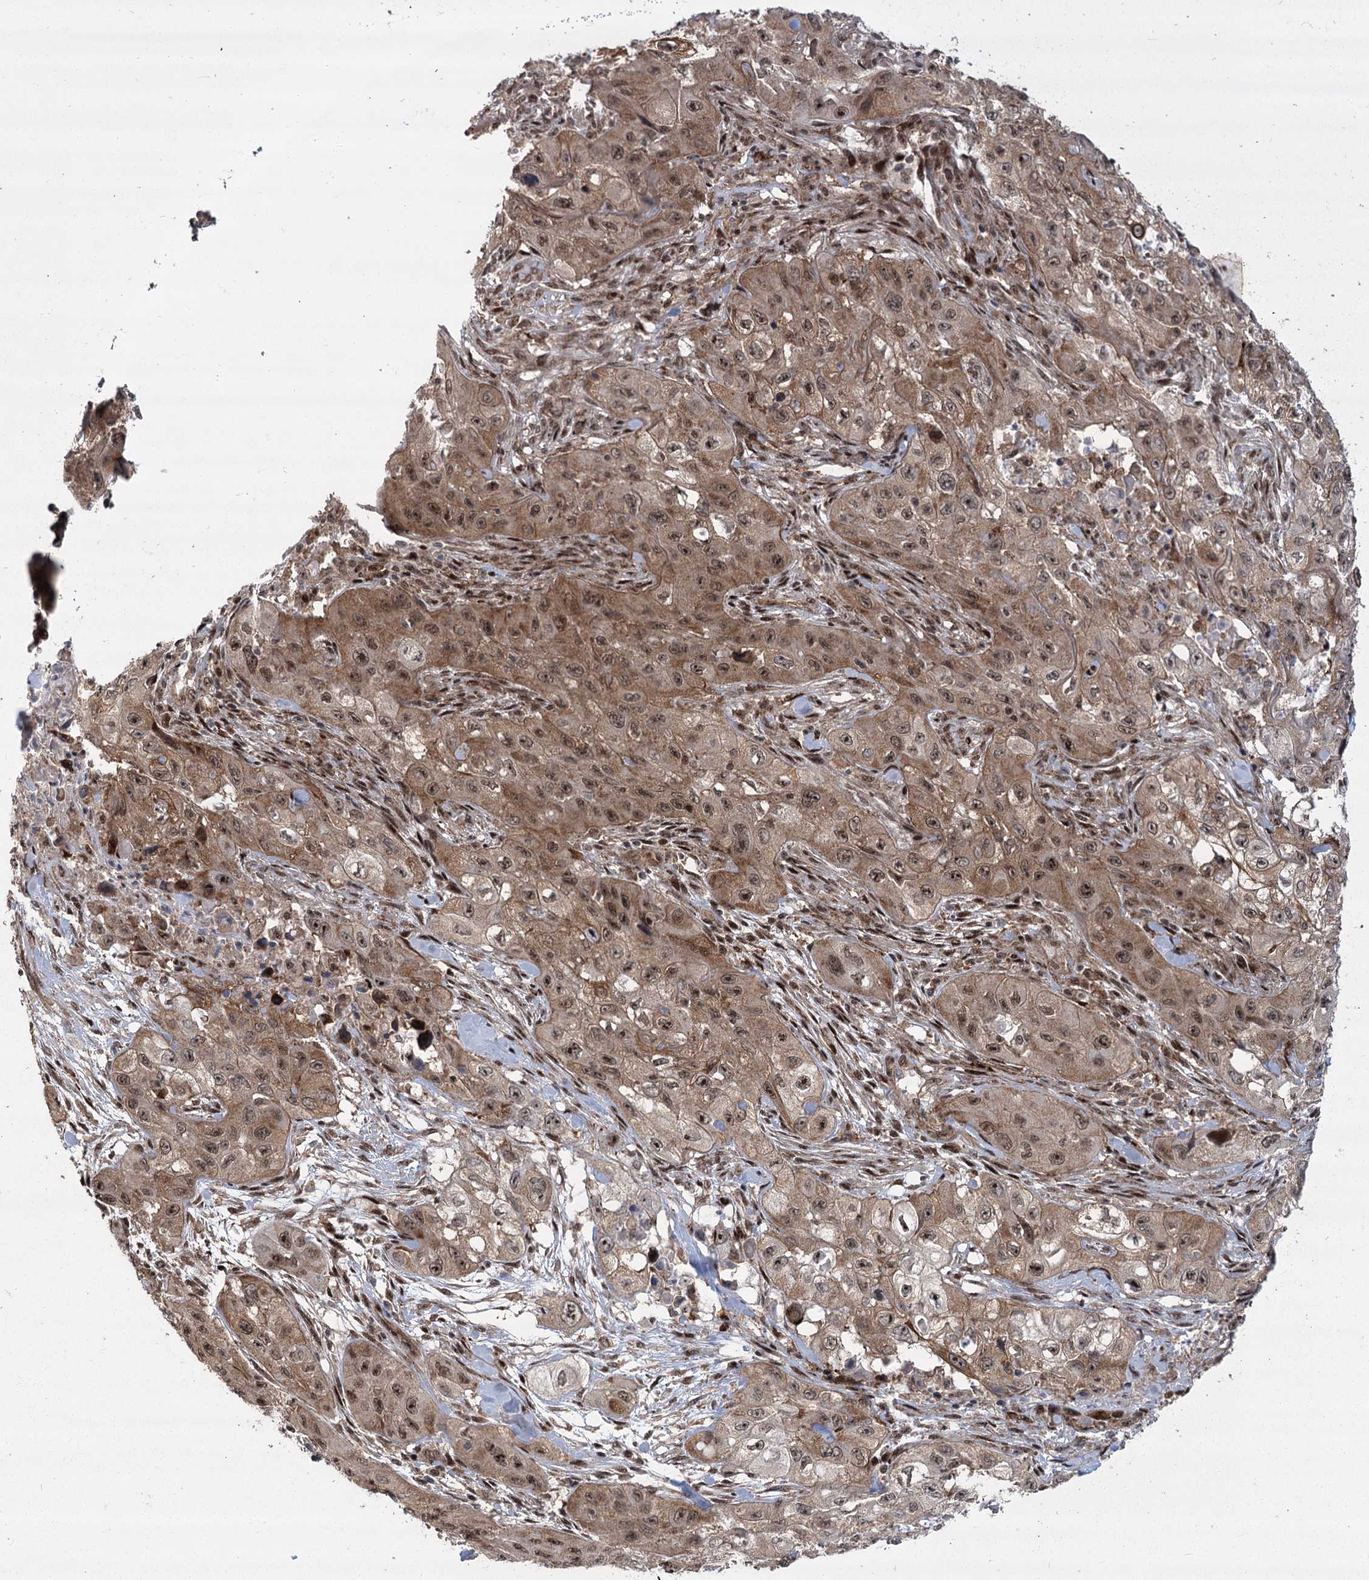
{"staining": {"intensity": "moderate", "quantity": ">75%", "location": "cytoplasmic/membranous,nuclear"}, "tissue": "skin cancer", "cell_type": "Tumor cells", "image_type": "cancer", "snomed": [{"axis": "morphology", "description": "Squamous cell carcinoma, NOS"}, {"axis": "topography", "description": "Skin"}, {"axis": "topography", "description": "Subcutis"}], "caption": "DAB (3,3'-diaminobenzidine) immunohistochemical staining of skin squamous cell carcinoma displays moderate cytoplasmic/membranous and nuclear protein staining in about >75% of tumor cells. (IHC, brightfield microscopy, high magnification).", "gene": "PARM1", "patient": {"sex": "male", "age": 73}}